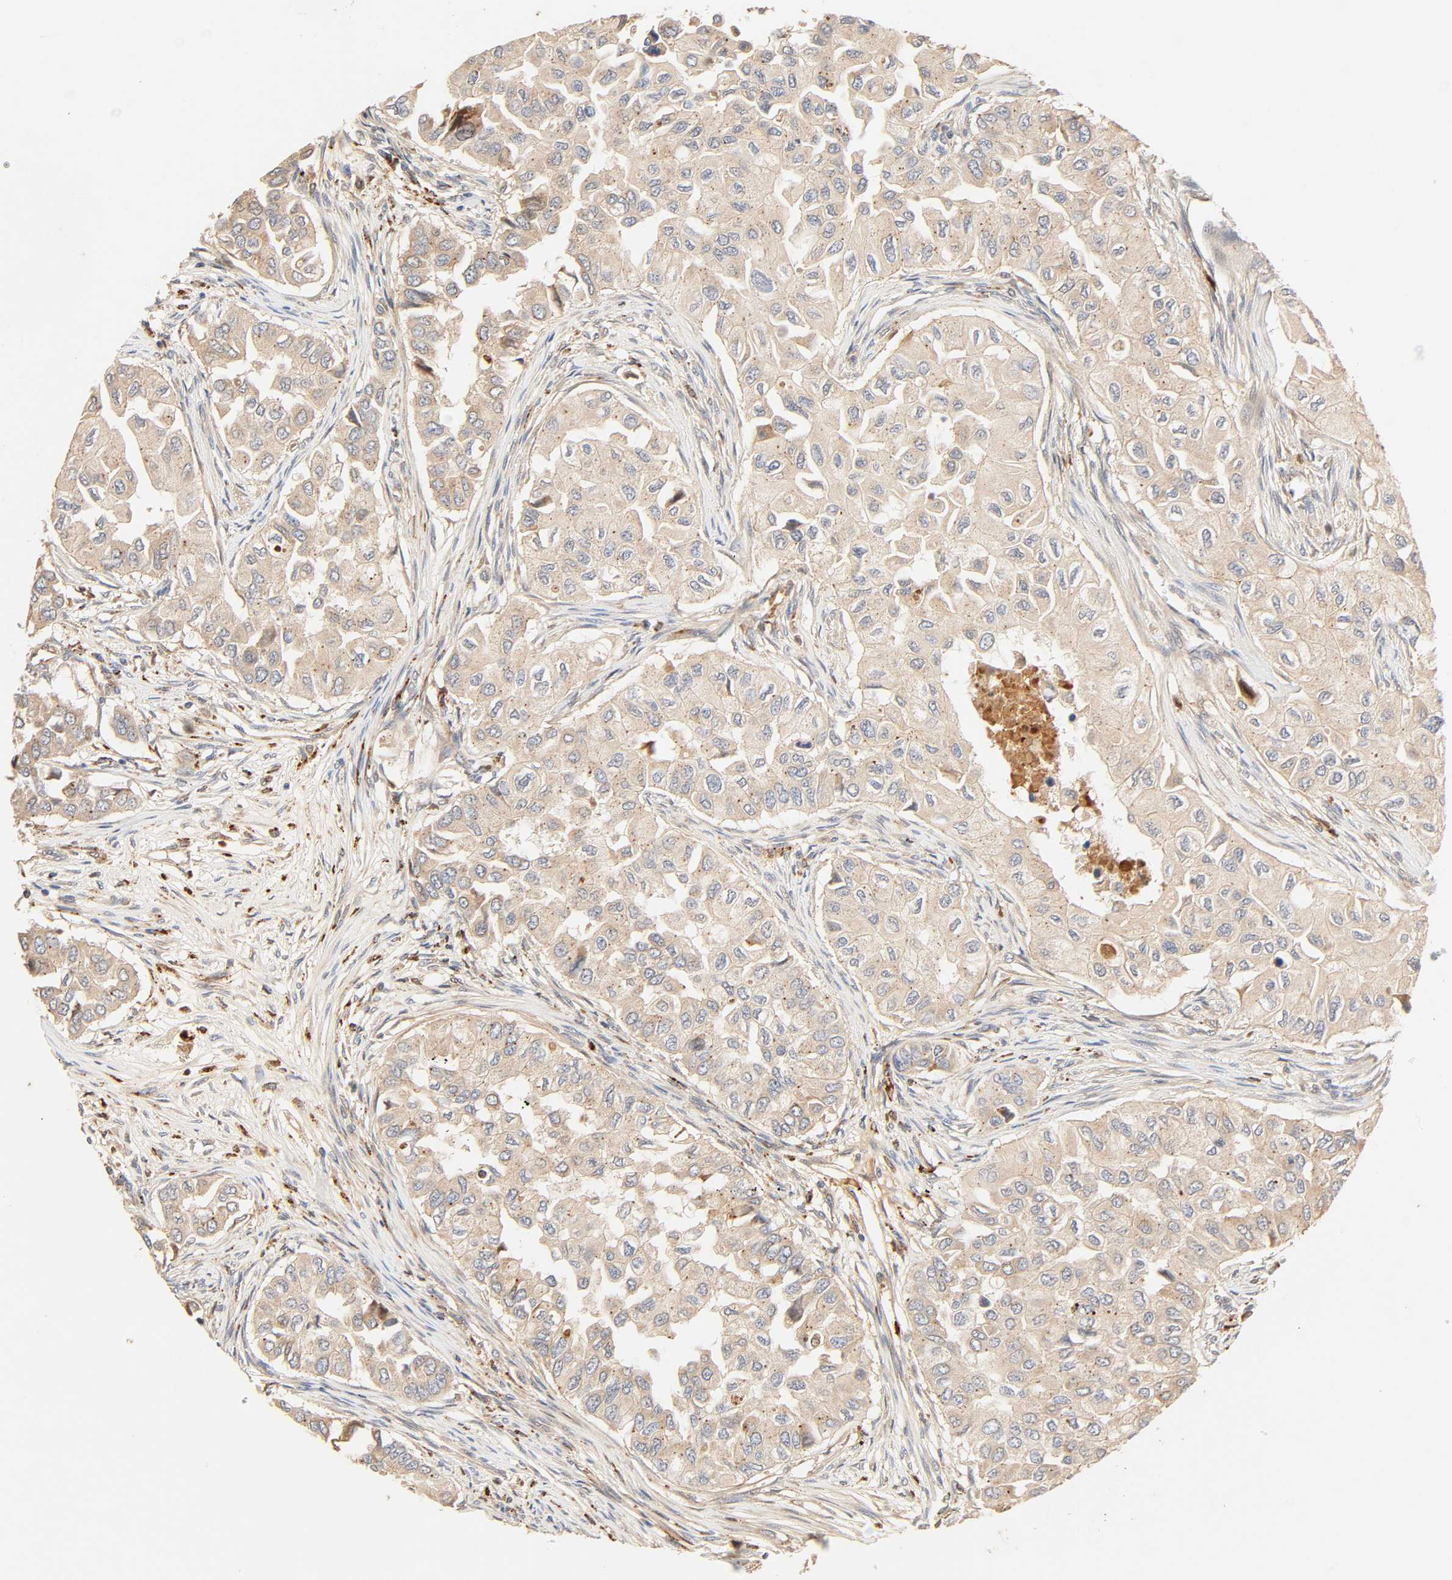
{"staining": {"intensity": "moderate", "quantity": ">75%", "location": "cytoplasmic/membranous"}, "tissue": "breast cancer", "cell_type": "Tumor cells", "image_type": "cancer", "snomed": [{"axis": "morphology", "description": "Normal tissue, NOS"}, {"axis": "morphology", "description": "Duct carcinoma"}, {"axis": "topography", "description": "Breast"}], "caption": "This is an image of immunohistochemistry staining of breast cancer, which shows moderate expression in the cytoplasmic/membranous of tumor cells.", "gene": "MAPK6", "patient": {"sex": "female", "age": 49}}